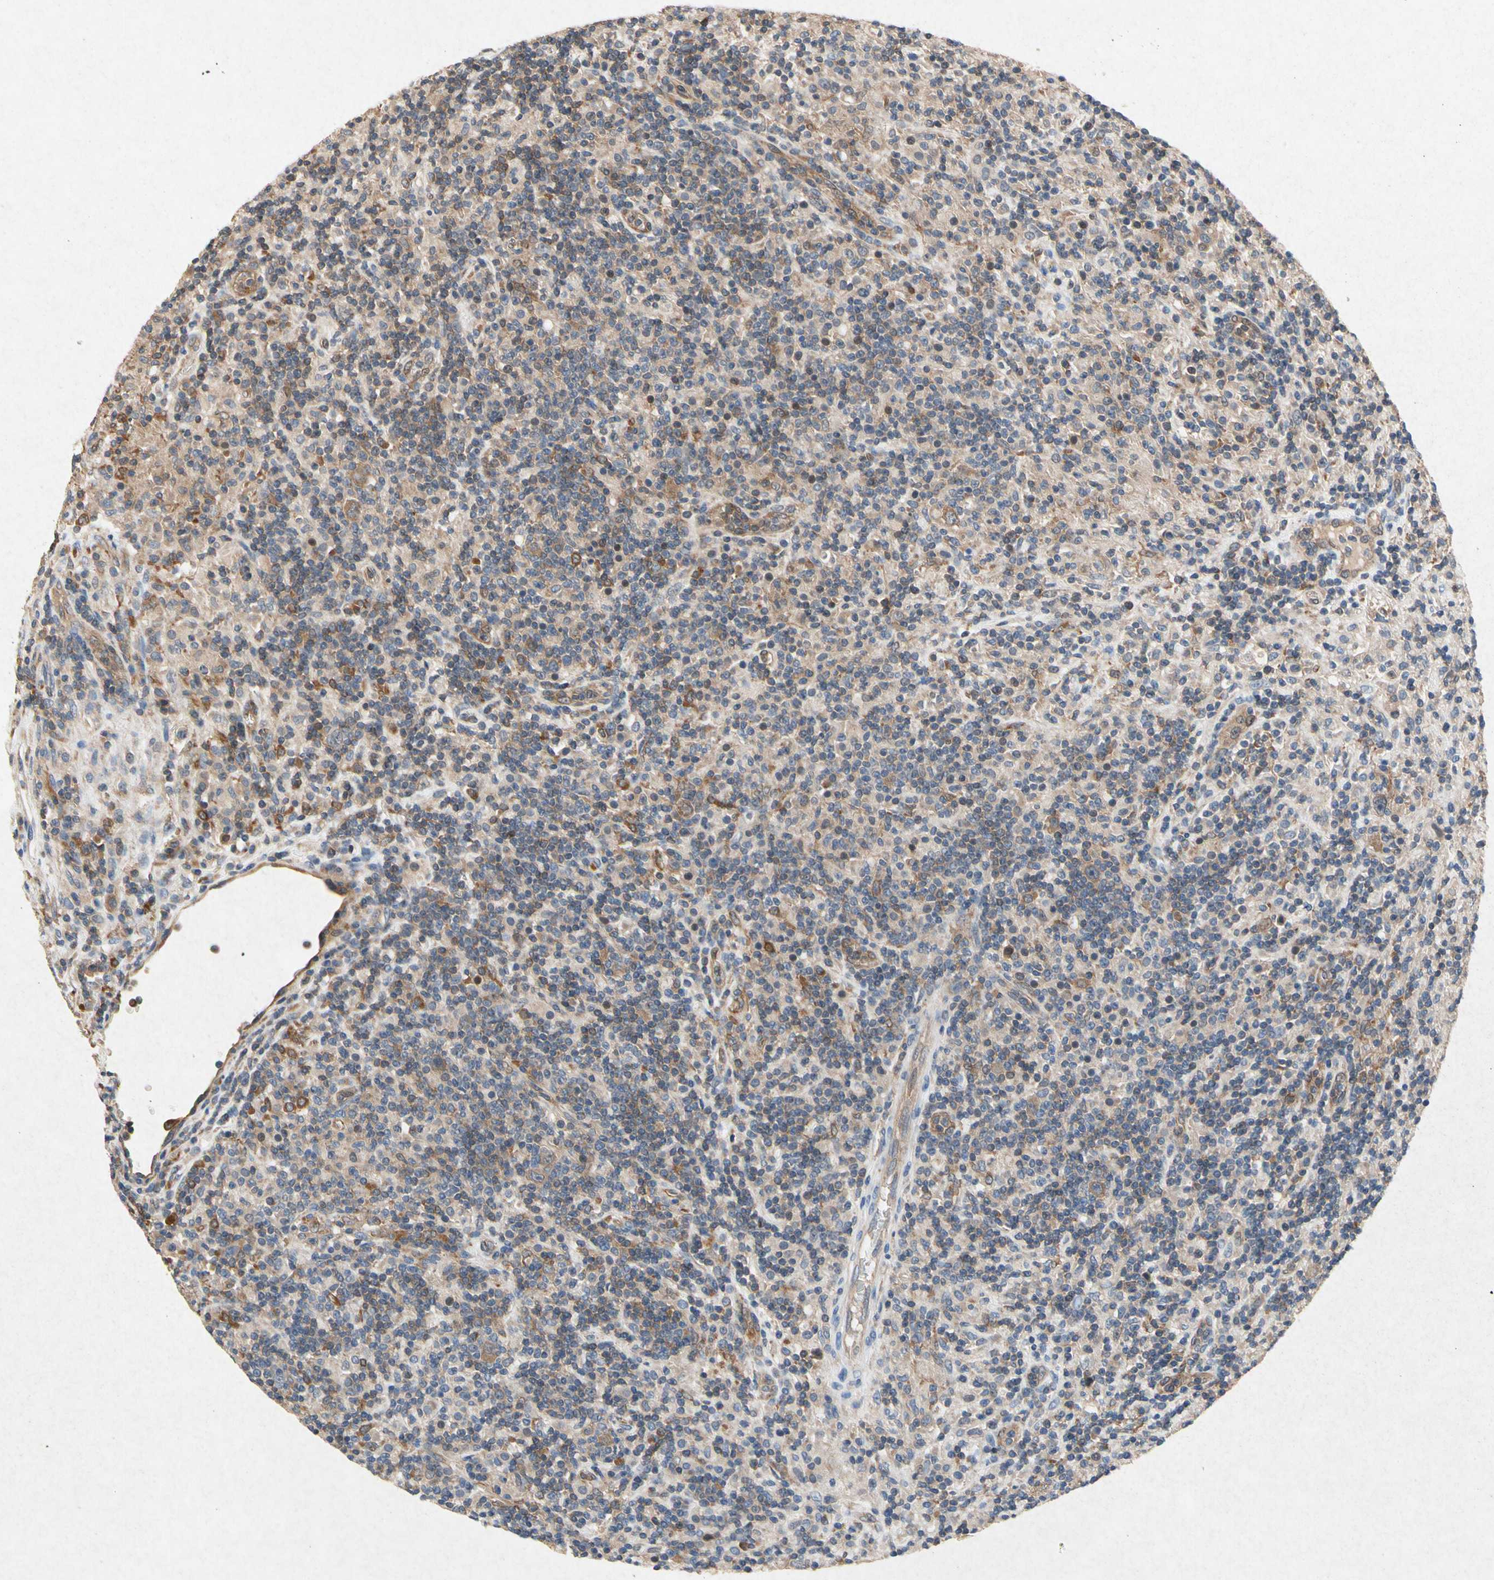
{"staining": {"intensity": "moderate", "quantity": ">75%", "location": "cytoplasmic/membranous"}, "tissue": "lymphoma", "cell_type": "Tumor cells", "image_type": "cancer", "snomed": [{"axis": "morphology", "description": "Hodgkin's disease, NOS"}, {"axis": "topography", "description": "Lymph node"}], "caption": "Immunohistochemistry (IHC) staining of Hodgkin's disease, which shows medium levels of moderate cytoplasmic/membranous expression in approximately >75% of tumor cells indicating moderate cytoplasmic/membranous protein positivity. The staining was performed using DAB (brown) for protein detection and nuclei were counterstained in hematoxylin (blue).", "gene": "RPS6KA1", "patient": {"sex": "male", "age": 70}}